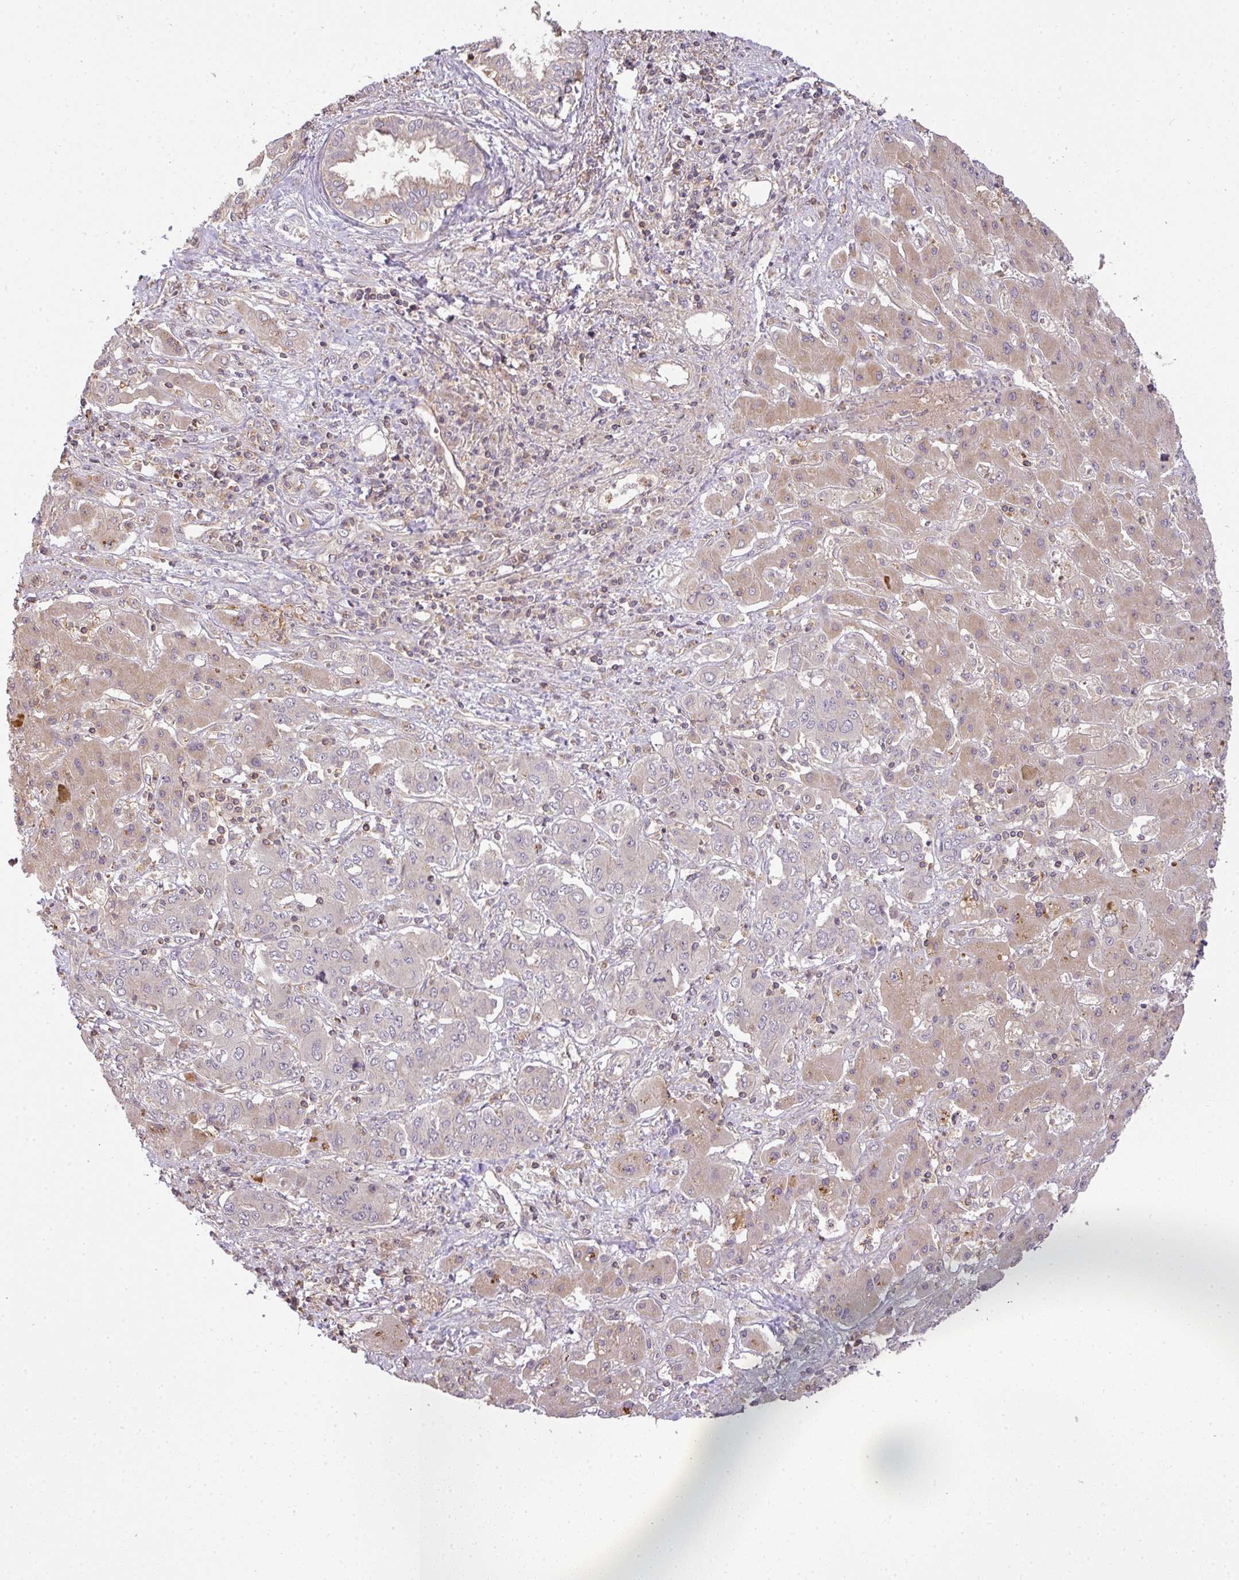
{"staining": {"intensity": "moderate", "quantity": "<25%", "location": "cytoplasmic/membranous"}, "tissue": "liver cancer", "cell_type": "Tumor cells", "image_type": "cancer", "snomed": [{"axis": "morphology", "description": "Cholangiocarcinoma"}, {"axis": "topography", "description": "Liver"}], "caption": "The histopathology image shows a brown stain indicating the presence of a protein in the cytoplasmic/membranous of tumor cells in liver cholangiocarcinoma.", "gene": "TCL1B", "patient": {"sex": "male", "age": 67}}